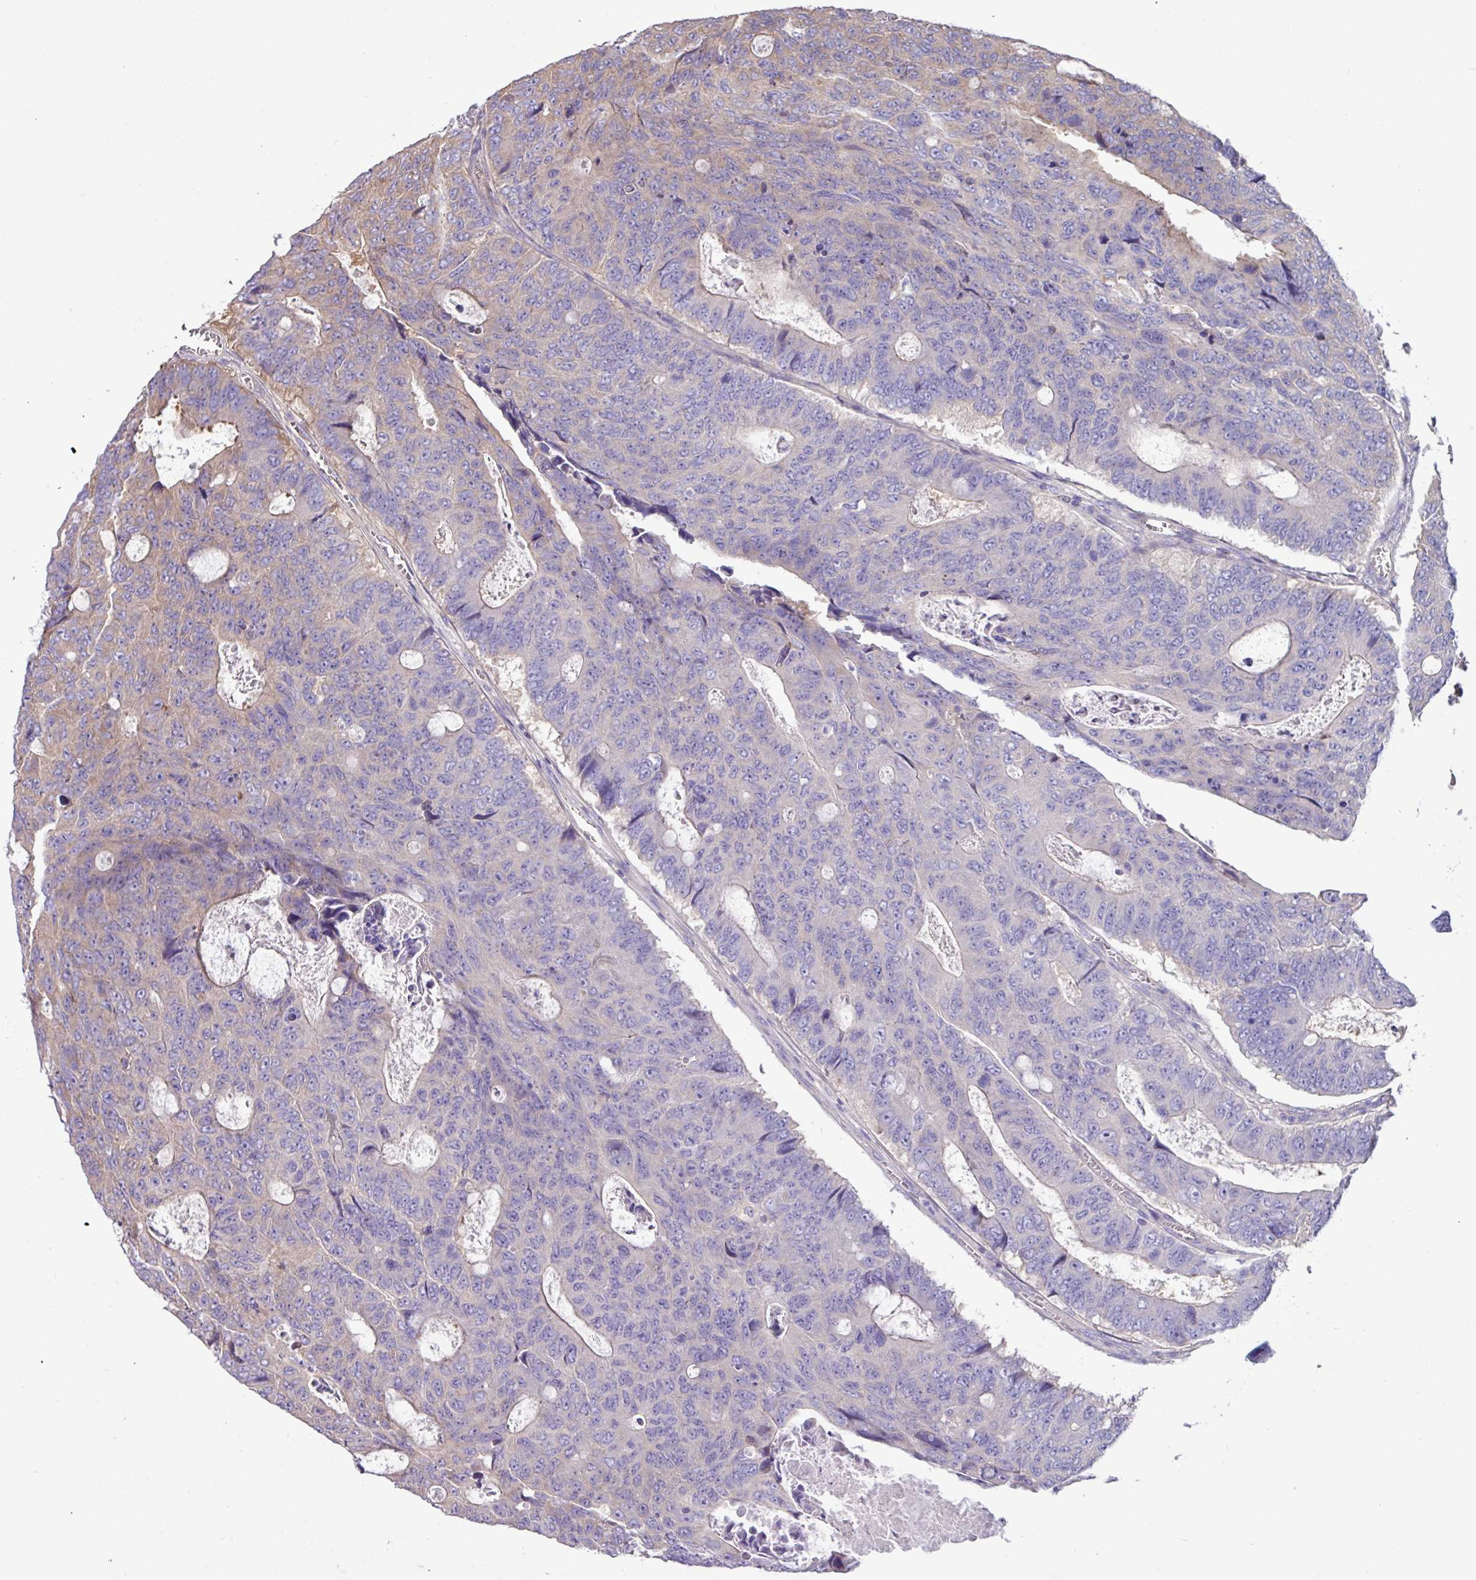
{"staining": {"intensity": "weak", "quantity": "<25%", "location": "cytoplasmic/membranous"}, "tissue": "colorectal cancer", "cell_type": "Tumor cells", "image_type": "cancer", "snomed": [{"axis": "morphology", "description": "Adenocarcinoma, NOS"}, {"axis": "topography", "description": "Colon"}], "caption": "High power microscopy micrograph of an IHC photomicrograph of adenocarcinoma (colorectal), revealing no significant expression in tumor cells.", "gene": "PPM1J", "patient": {"sex": "male", "age": 87}}